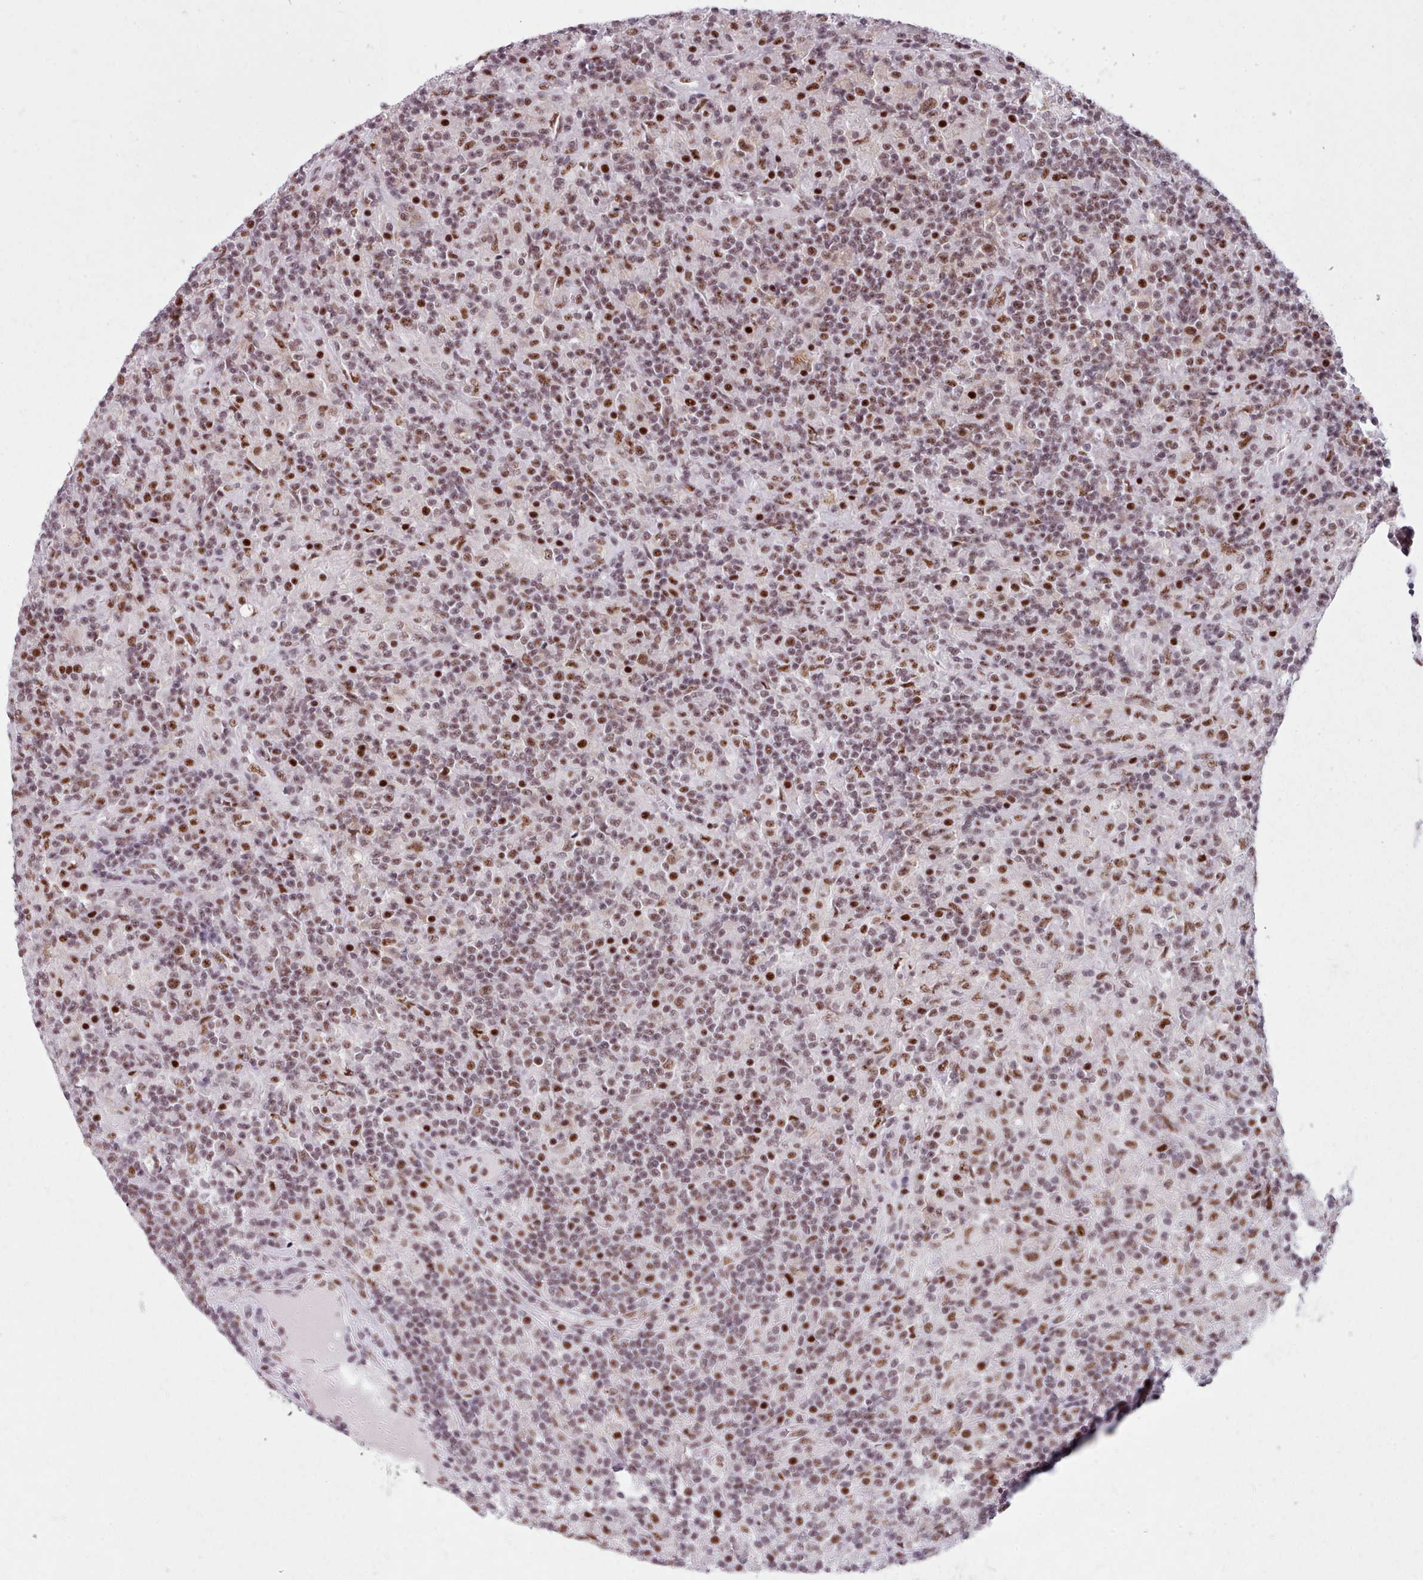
{"staining": {"intensity": "moderate", "quantity": ">75%", "location": "nuclear"}, "tissue": "lymphoma", "cell_type": "Tumor cells", "image_type": "cancer", "snomed": [{"axis": "morphology", "description": "Hodgkin's disease, NOS"}, {"axis": "topography", "description": "Lymph node"}], "caption": "Lymphoma tissue demonstrates moderate nuclear positivity in approximately >75% of tumor cells", "gene": "SRRM1", "patient": {"sex": "male", "age": 70}}